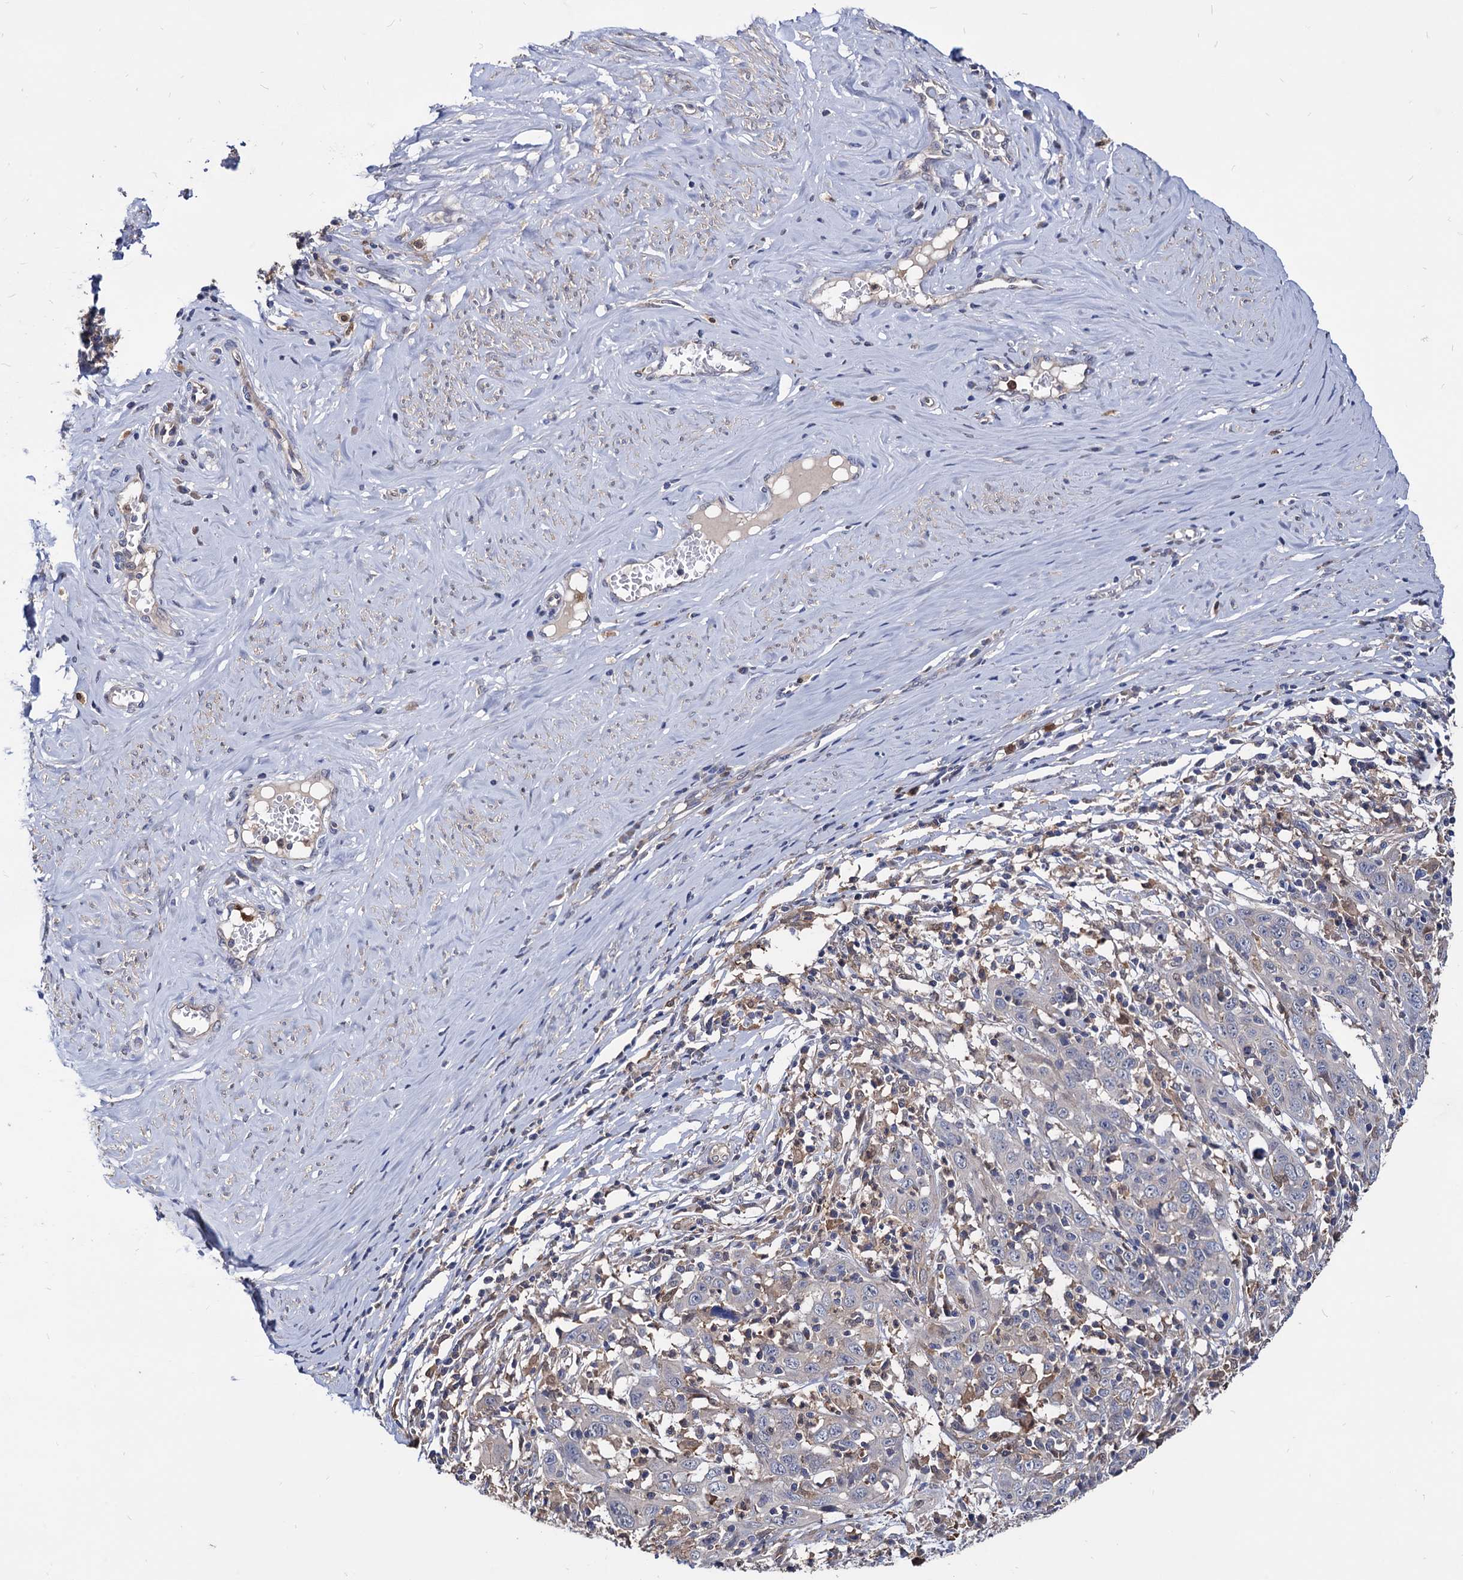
{"staining": {"intensity": "negative", "quantity": "none", "location": "none"}, "tissue": "cervical cancer", "cell_type": "Tumor cells", "image_type": "cancer", "snomed": [{"axis": "morphology", "description": "Squamous cell carcinoma, NOS"}, {"axis": "topography", "description": "Cervix"}], "caption": "High power microscopy photomicrograph of an immunohistochemistry micrograph of cervical cancer, revealing no significant positivity in tumor cells.", "gene": "CPPED1", "patient": {"sex": "female", "age": 46}}